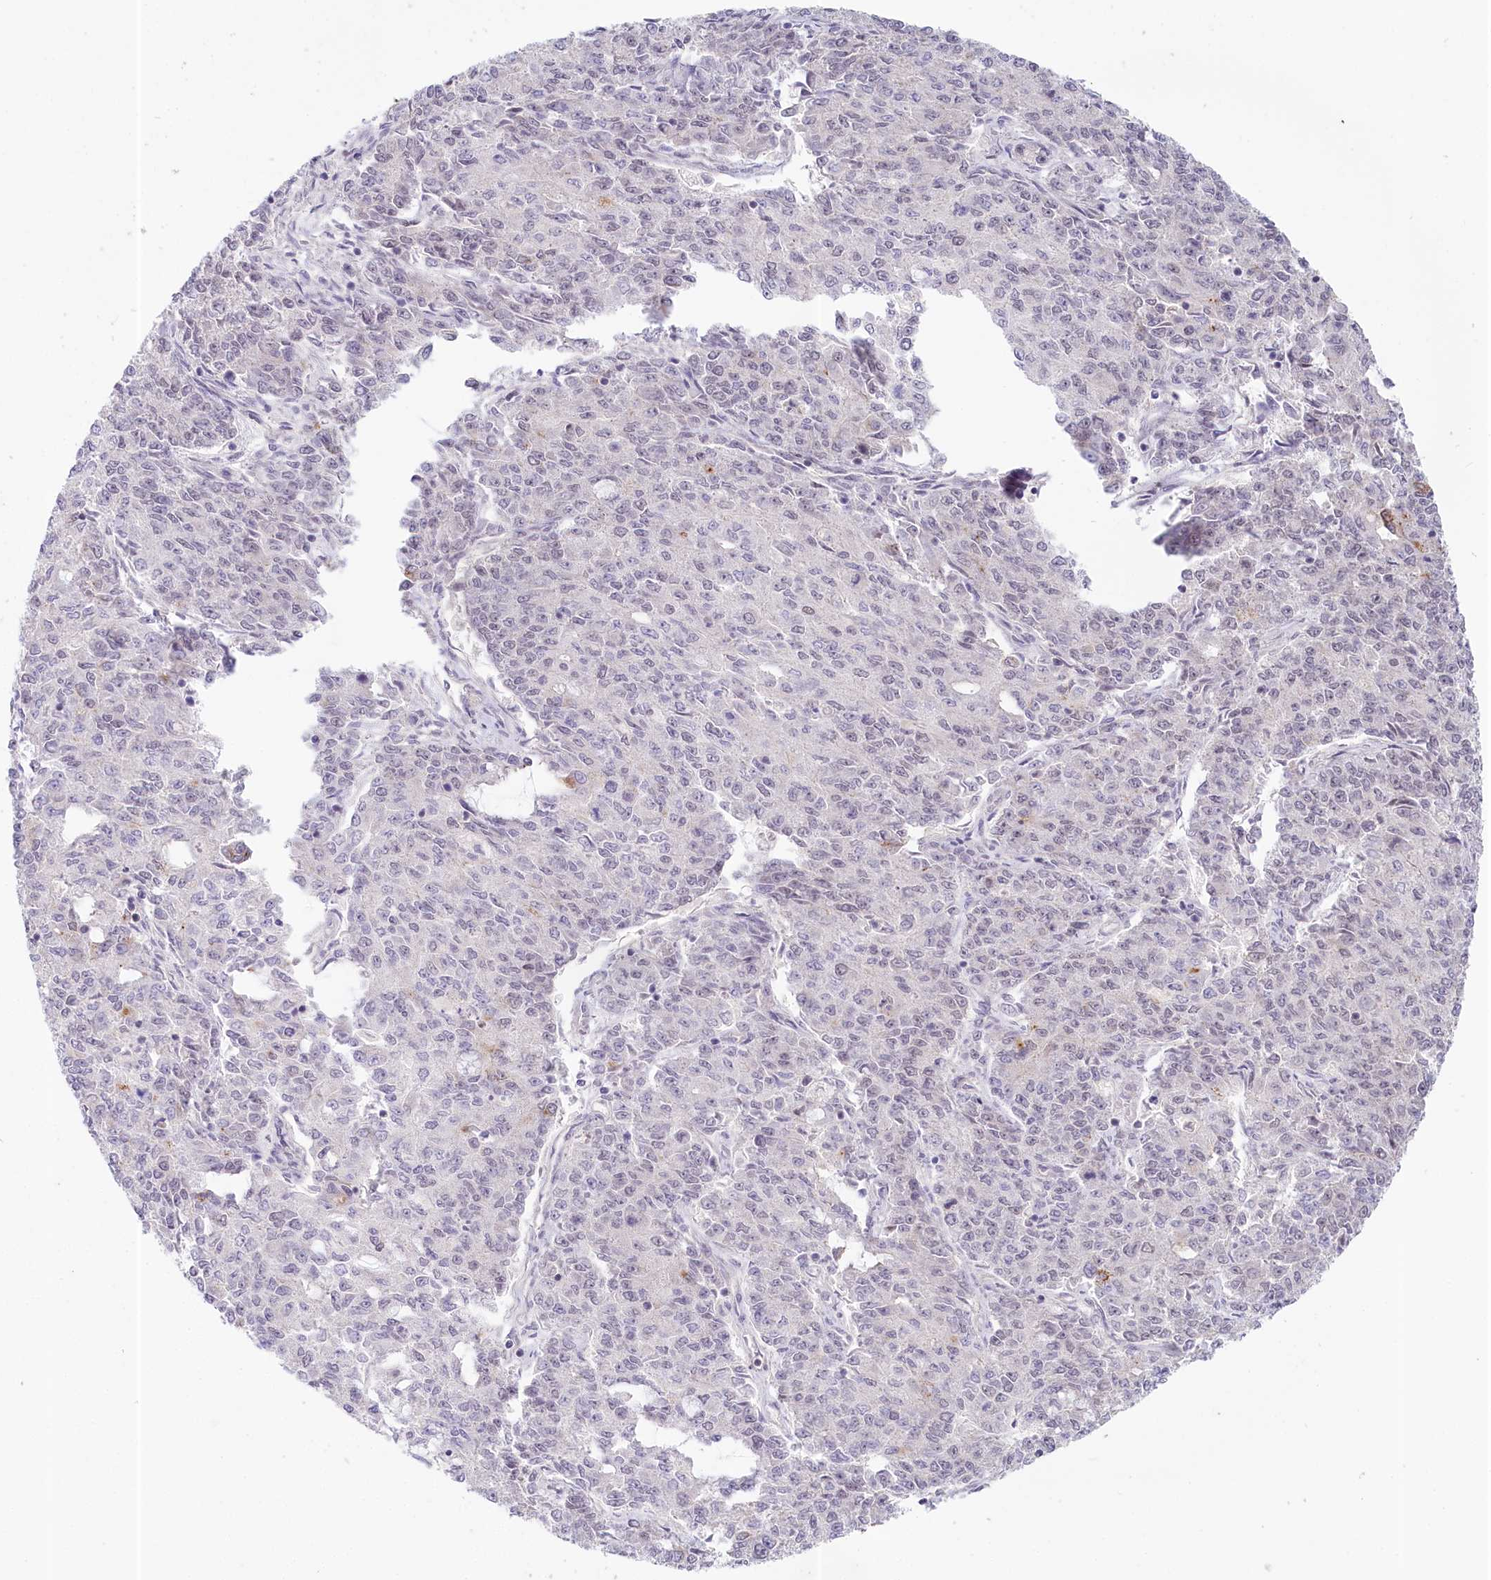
{"staining": {"intensity": "negative", "quantity": "none", "location": "none"}, "tissue": "endometrial cancer", "cell_type": "Tumor cells", "image_type": "cancer", "snomed": [{"axis": "morphology", "description": "Adenocarcinoma, NOS"}, {"axis": "topography", "description": "Endometrium"}], "caption": "Immunohistochemistry (IHC) histopathology image of human endometrial cancer (adenocarcinoma) stained for a protein (brown), which demonstrates no positivity in tumor cells.", "gene": "AMTN", "patient": {"sex": "female", "age": 50}}